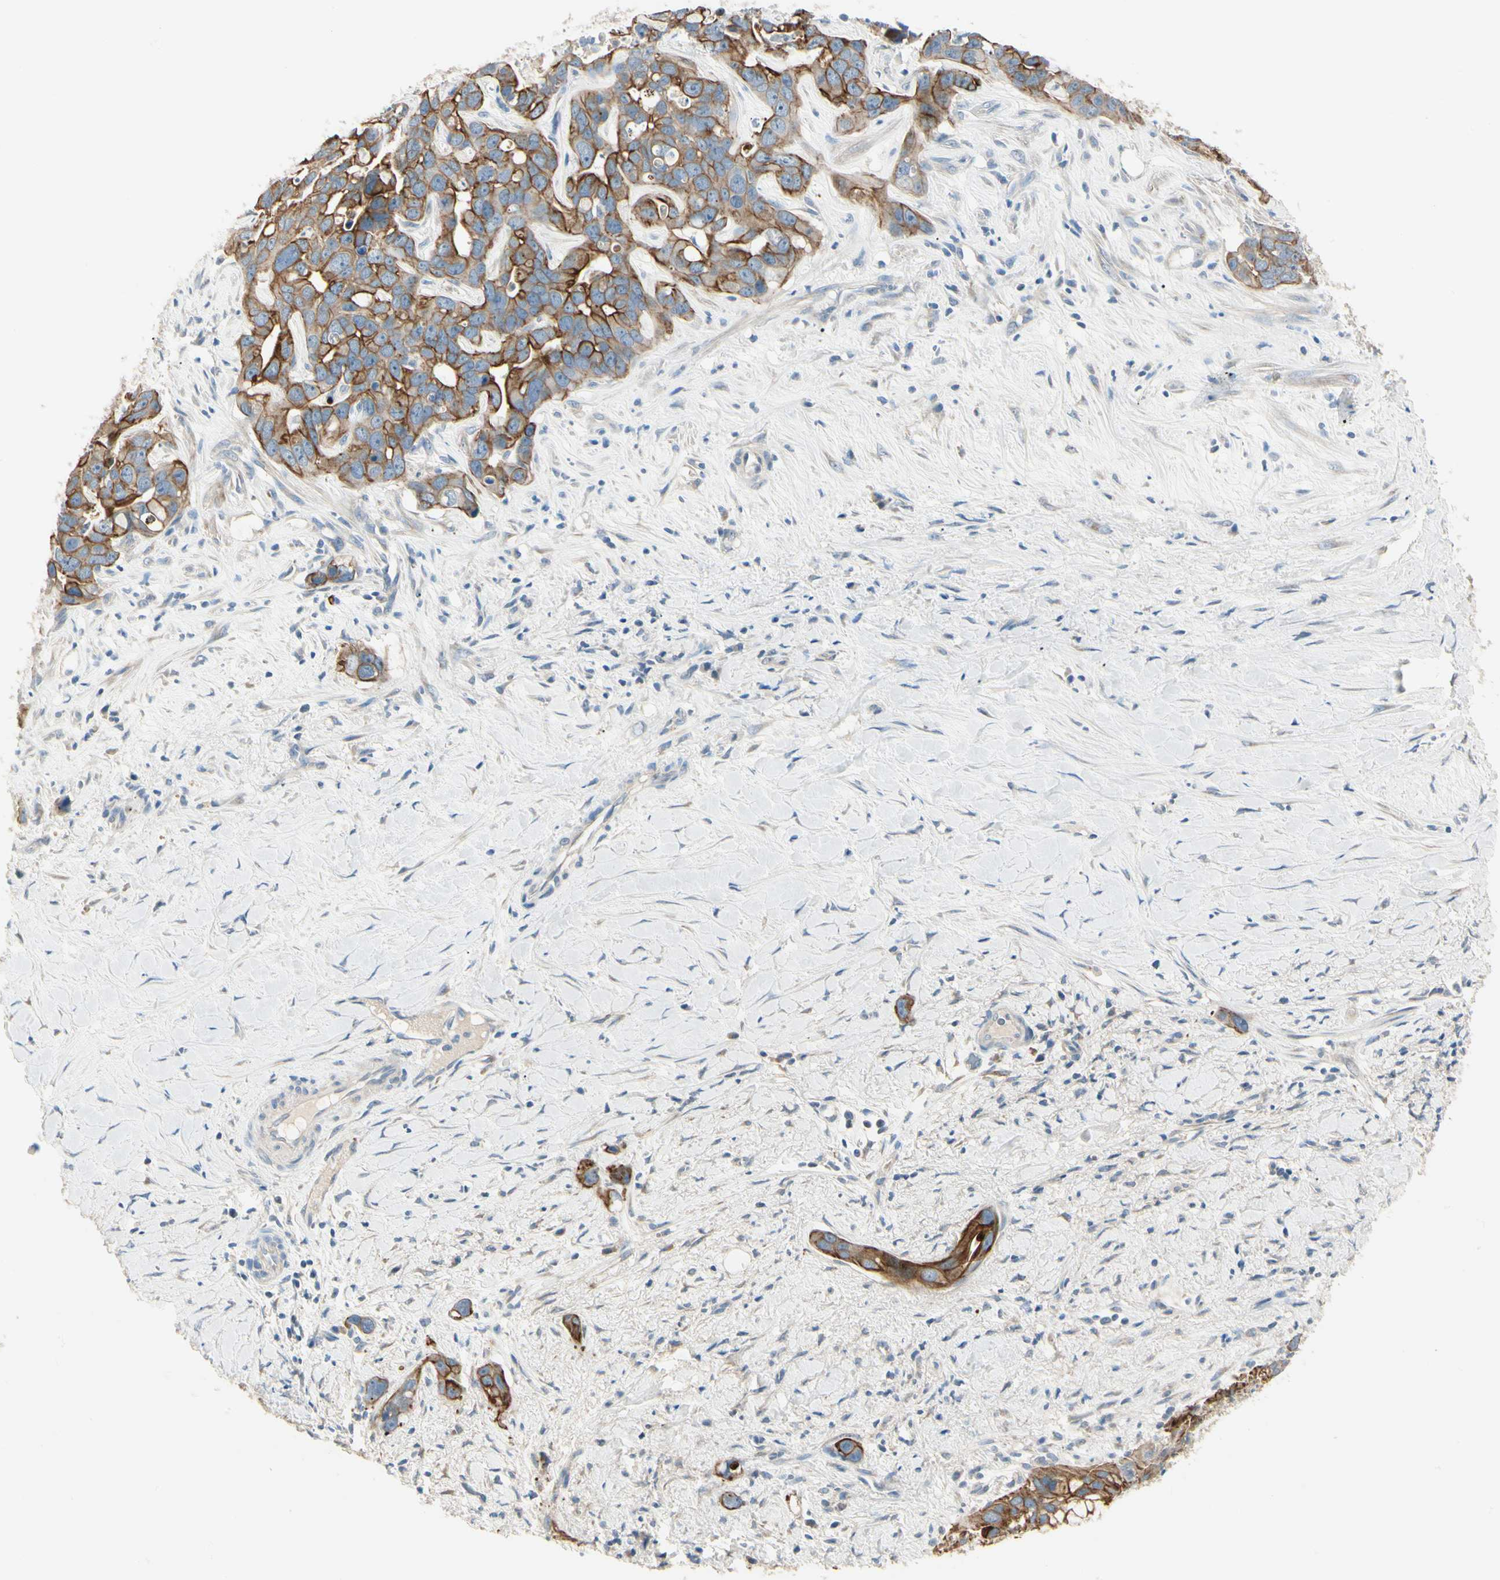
{"staining": {"intensity": "strong", "quantity": ">75%", "location": "cytoplasmic/membranous"}, "tissue": "liver cancer", "cell_type": "Tumor cells", "image_type": "cancer", "snomed": [{"axis": "morphology", "description": "Cholangiocarcinoma"}, {"axis": "topography", "description": "Liver"}], "caption": "Immunohistochemistry (IHC) micrograph of neoplastic tissue: human liver cholangiocarcinoma stained using immunohistochemistry displays high levels of strong protein expression localized specifically in the cytoplasmic/membranous of tumor cells, appearing as a cytoplasmic/membranous brown color.", "gene": "DUSP12", "patient": {"sex": "female", "age": 65}}